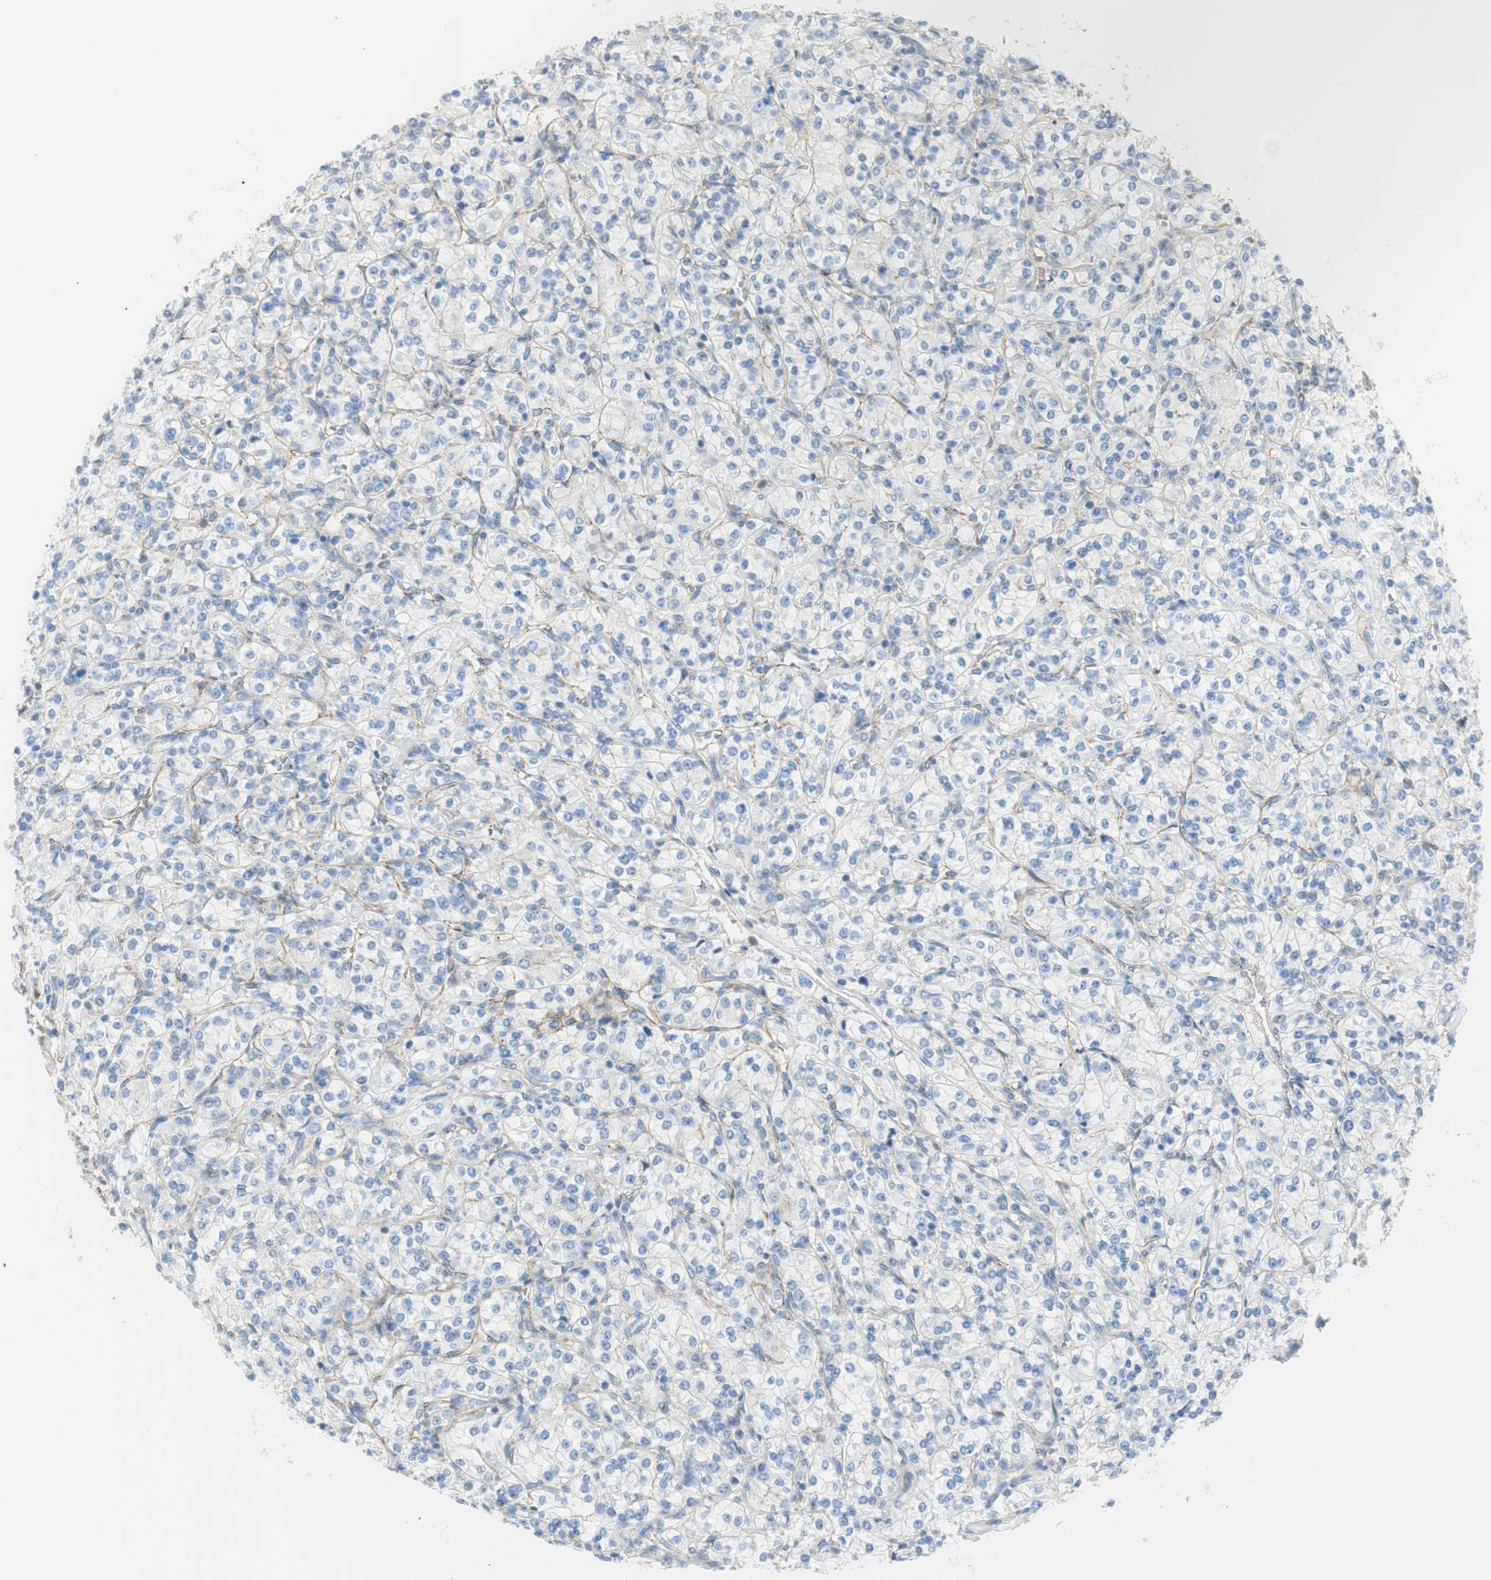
{"staining": {"intensity": "negative", "quantity": "none", "location": "none"}, "tissue": "renal cancer", "cell_type": "Tumor cells", "image_type": "cancer", "snomed": [{"axis": "morphology", "description": "Adenocarcinoma, NOS"}, {"axis": "topography", "description": "Kidney"}], "caption": "Immunohistochemistry of human adenocarcinoma (renal) shows no expression in tumor cells. (Stains: DAB (3,3'-diaminobenzidine) immunohistochemistry with hematoxylin counter stain, Microscopy: brightfield microscopy at high magnification).", "gene": "TJP1", "patient": {"sex": "male", "age": 77}}